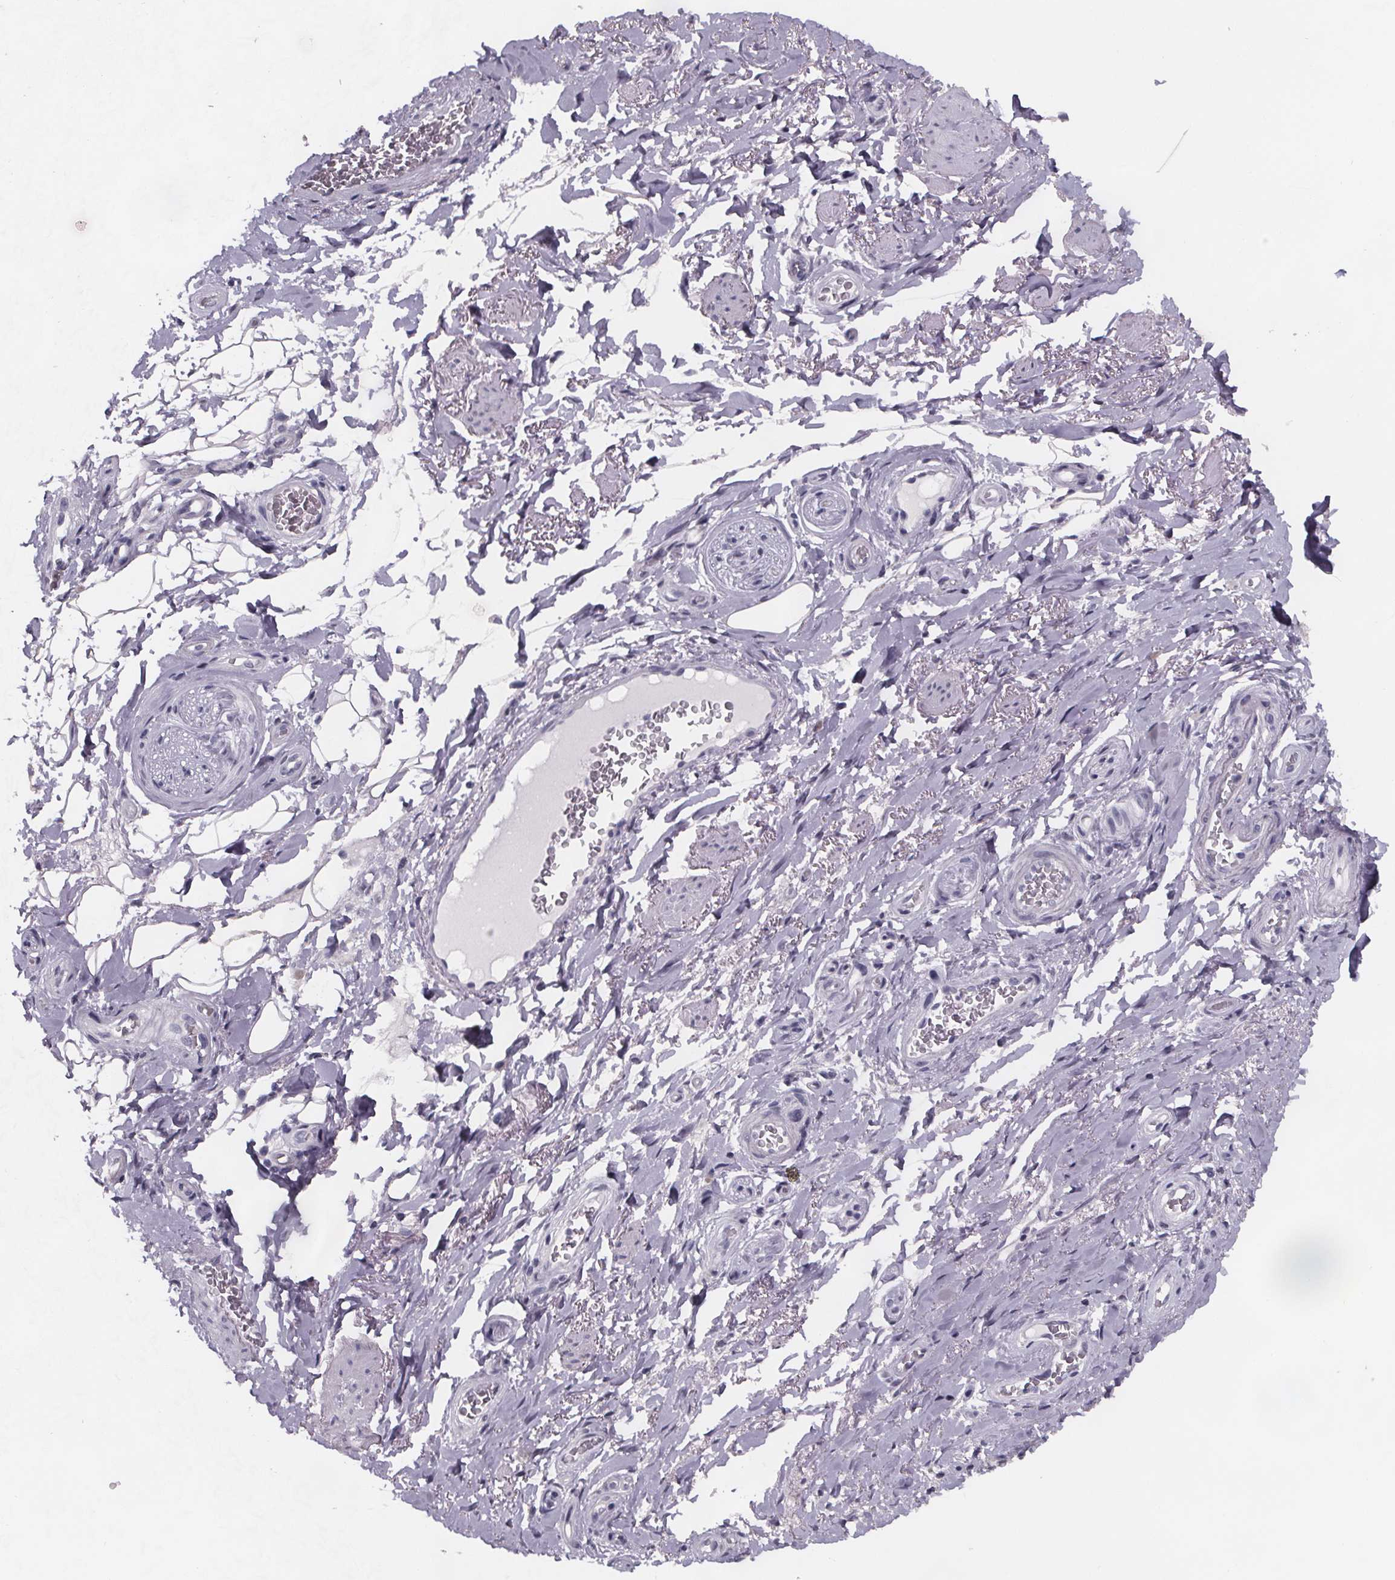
{"staining": {"intensity": "negative", "quantity": "none", "location": "none"}, "tissue": "adipose tissue", "cell_type": "Adipocytes", "image_type": "normal", "snomed": [{"axis": "morphology", "description": "Normal tissue, NOS"}, {"axis": "topography", "description": "Anal"}, {"axis": "topography", "description": "Peripheral nerve tissue"}], "caption": "Immunohistochemistry (IHC) of unremarkable human adipose tissue reveals no staining in adipocytes. Nuclei are stained in blue.", "gene": "PAH", "patient": {"sex": "male", "age": 53}}